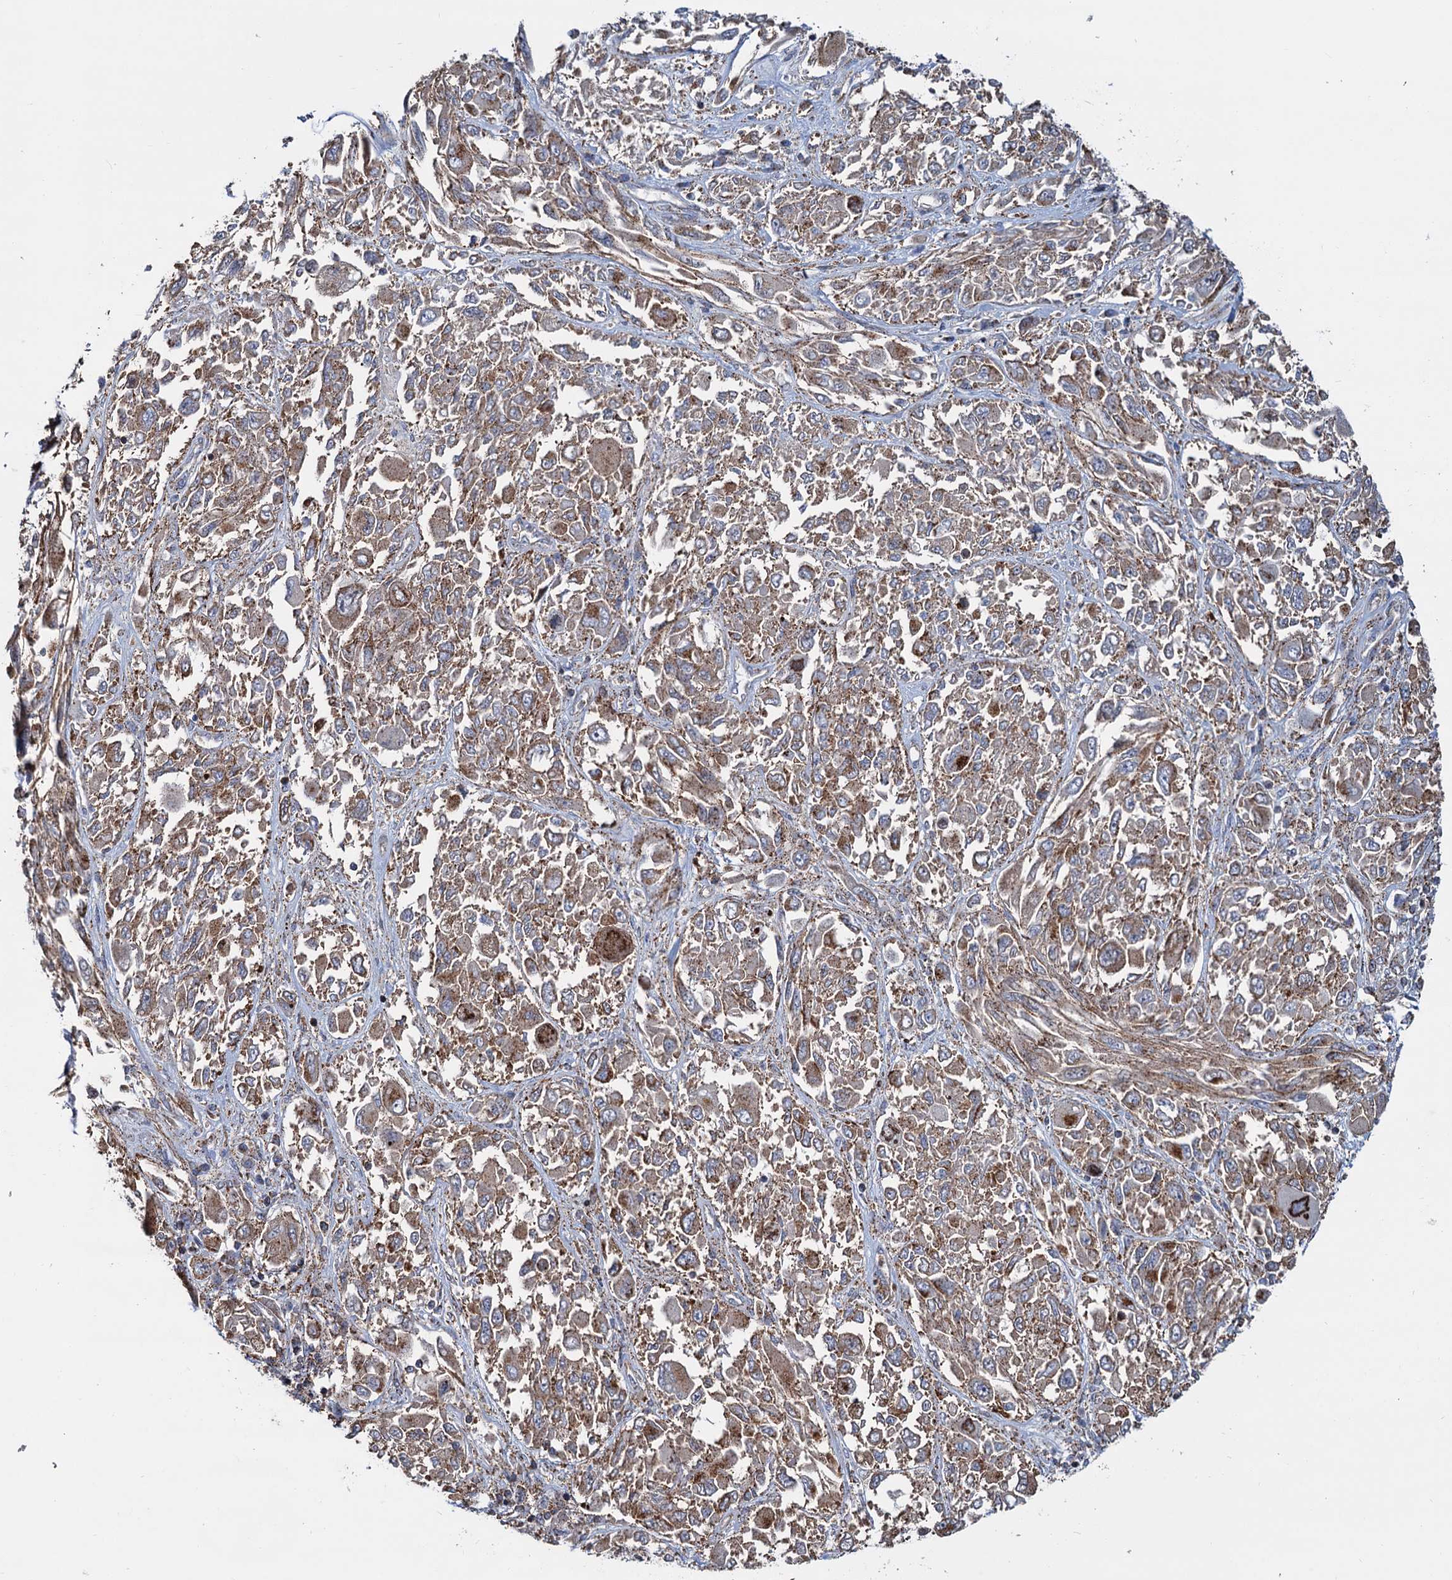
{"staining": {"intensity": "moderate", "quantity": ">75%", "location": "cytoplasmic/membranous"}, "tissue": "melanoma", "cell_type": "Tumor cells", "image_type": "cancer", "snomed": [{"axis": "morphology", "description": "Malignant melanoma, NOS"}, {"axis": "topography", "description": "Skin"}], "caption": "This histopathology image reveals IHC staining of melanoma, with medium moderate cytoplasmic/membranous positivity in approximately >75% of tumor cells.", "gene": "PSEN1", "patient": {"sex": "female", "age": 91}}